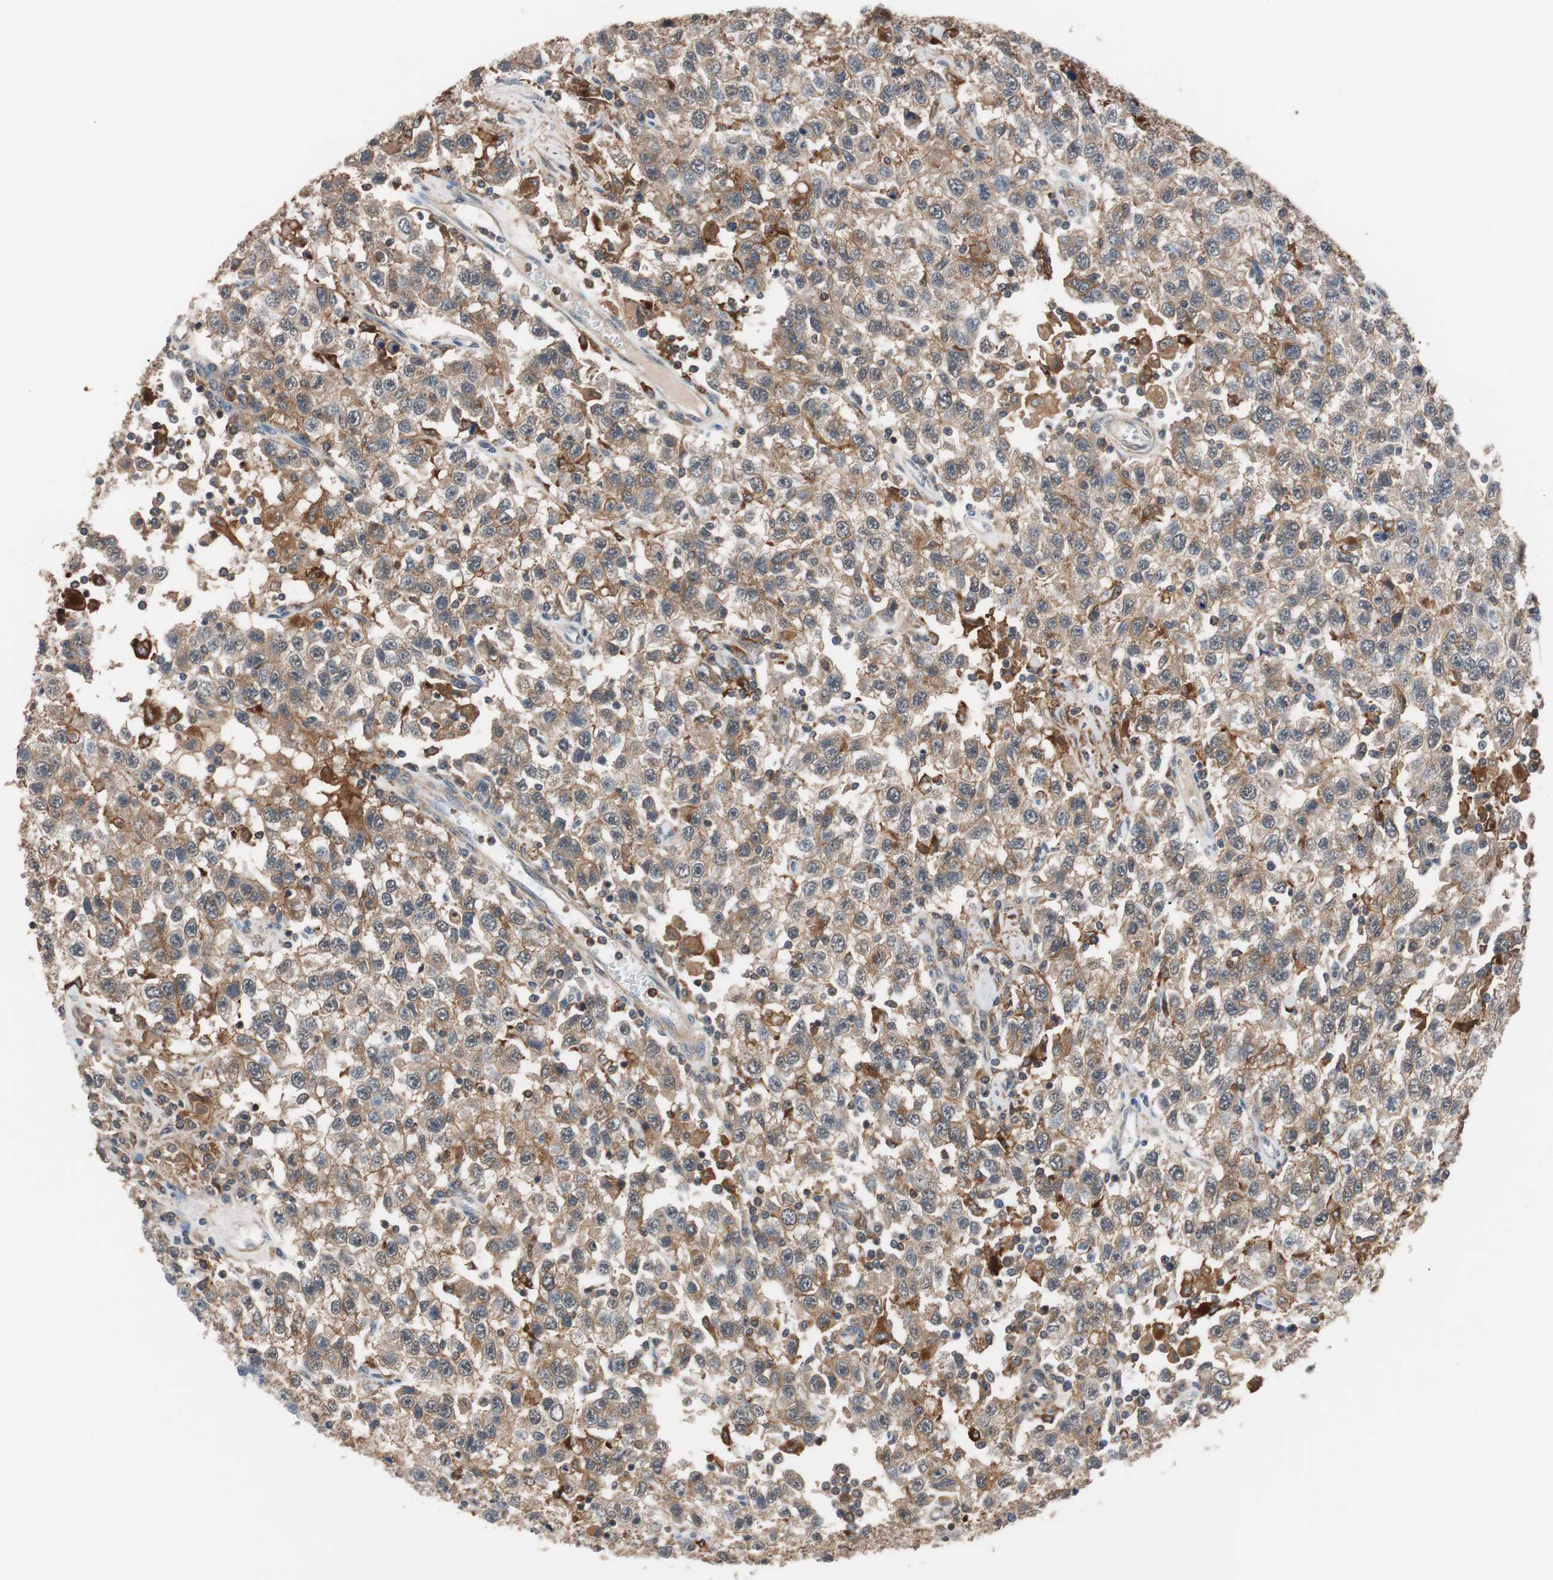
{"staining": {"intensity": "moderate", "quantity": "25%-75%", "location": "cytoplasmic/membranous"}, "tissue": "testis cancer", "cell_type": "Tumor cells", "image_type": "cancer", "snomed": [{"axis": "morphology", "description": "Seminoma, NOS"}, {"axis": "topography", "description": "Testis"}], "caption": "Seminoma (testis) was stained to show a protein in brown. There is medium levels of moderate cytoplasmic/membranous staining in about 25%-75% of tumor cells. The staining was performed using DAB (3,3'-diaminobenzidine), with brown indicating positive protein expression. Nuclei are stained blue with hematoxylin.", "gene": "LITAF", "patient": {"sex": "male", "age": 41}}